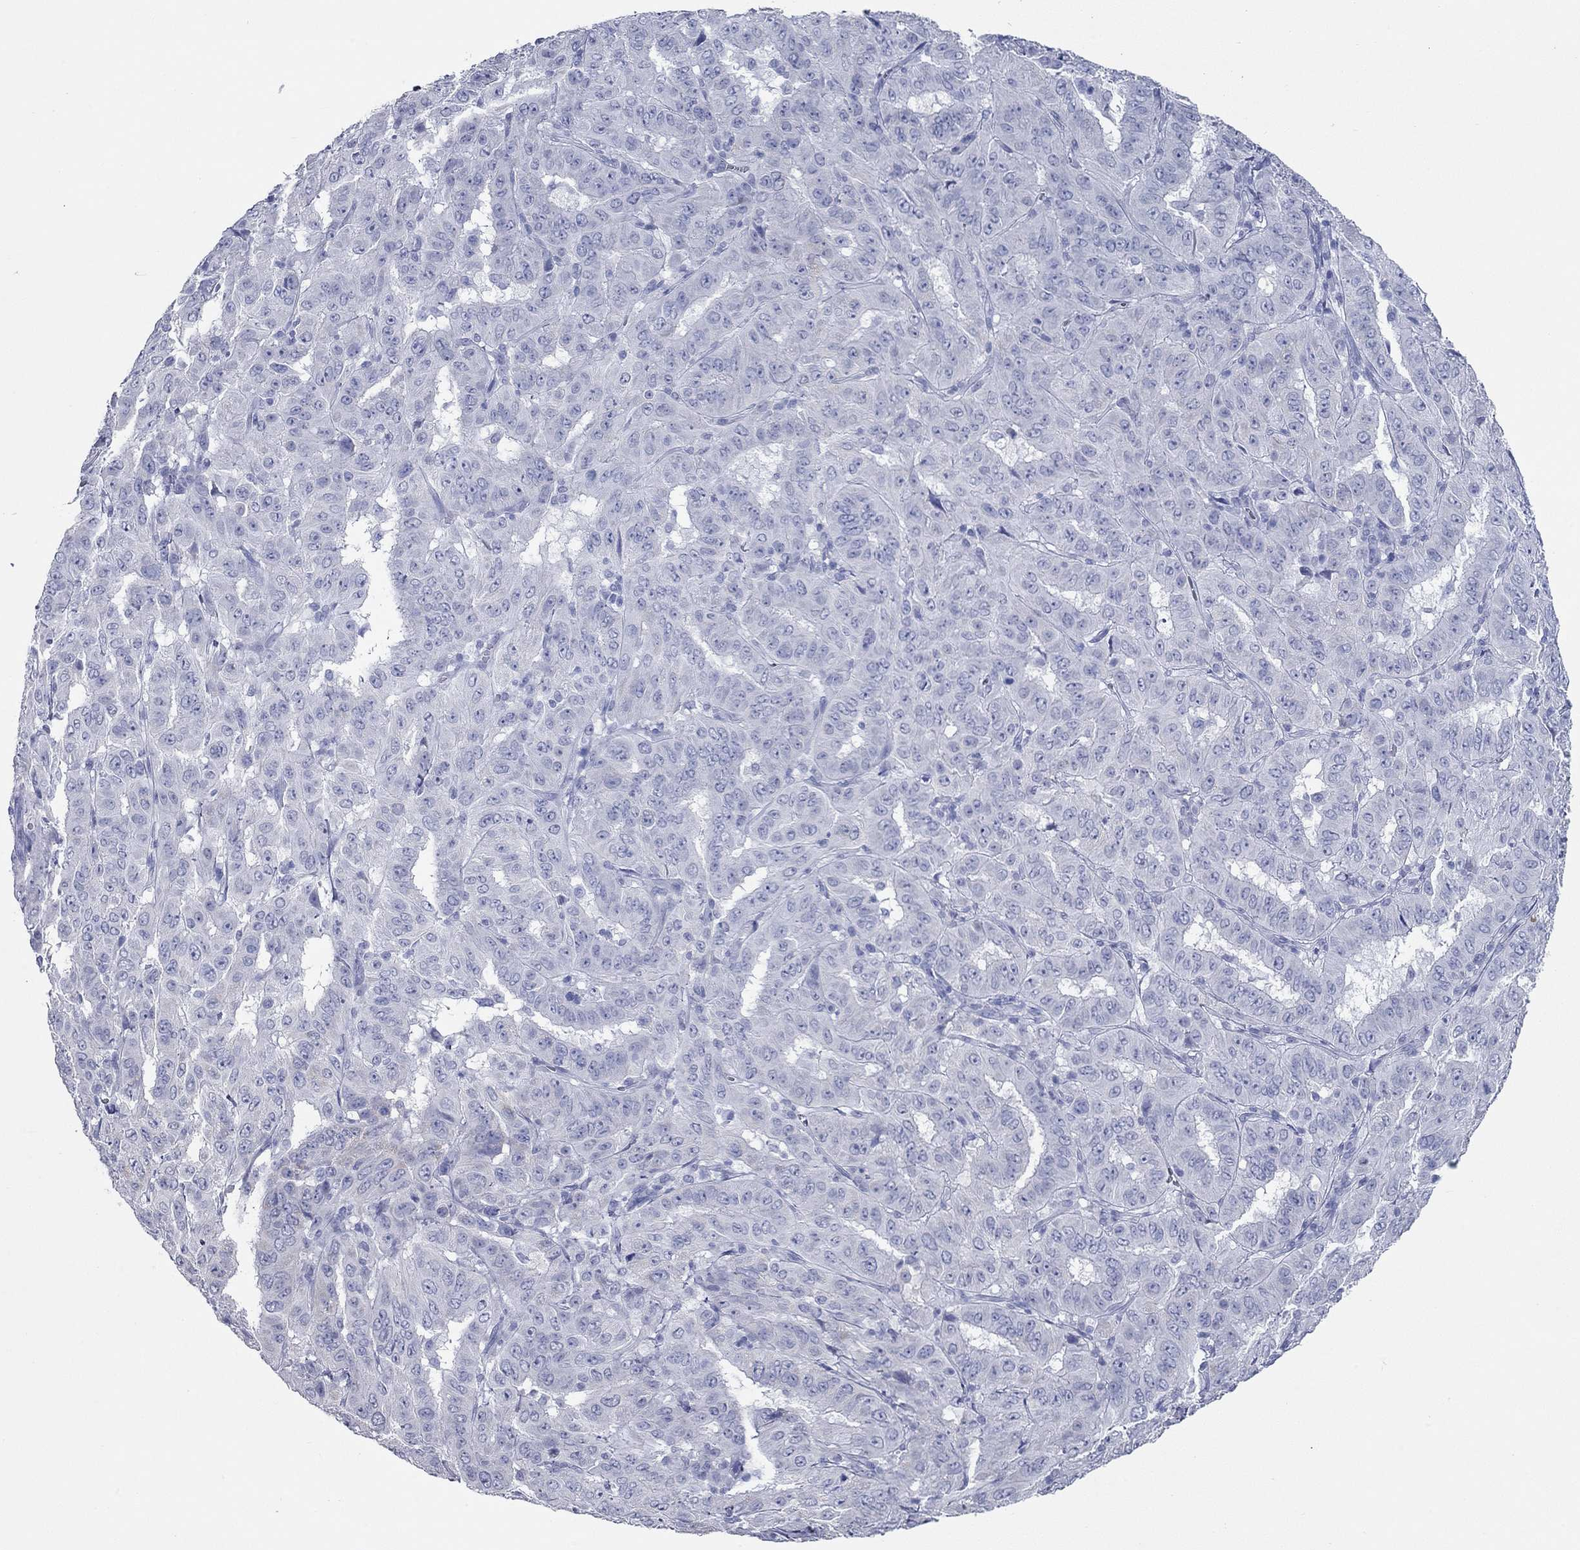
{"staining": {"intensity": "negative", "quantity": "none", "location": "none"}, "tissue": "pancreatic cancer", "cell_type": "Tumor cells", "image_type": "cancer", "snomed": [{"axis": "morphology", "description": "Adenocarcinoma, NOS"}, {"axis": "topography", "description": "Pancreas"}], "caption": "The image demonstrates no significant expression in tumor cells of pancreatic cancer.", "gene": "KIRREL2", "patient": {"sex": "male", "age": 63}}